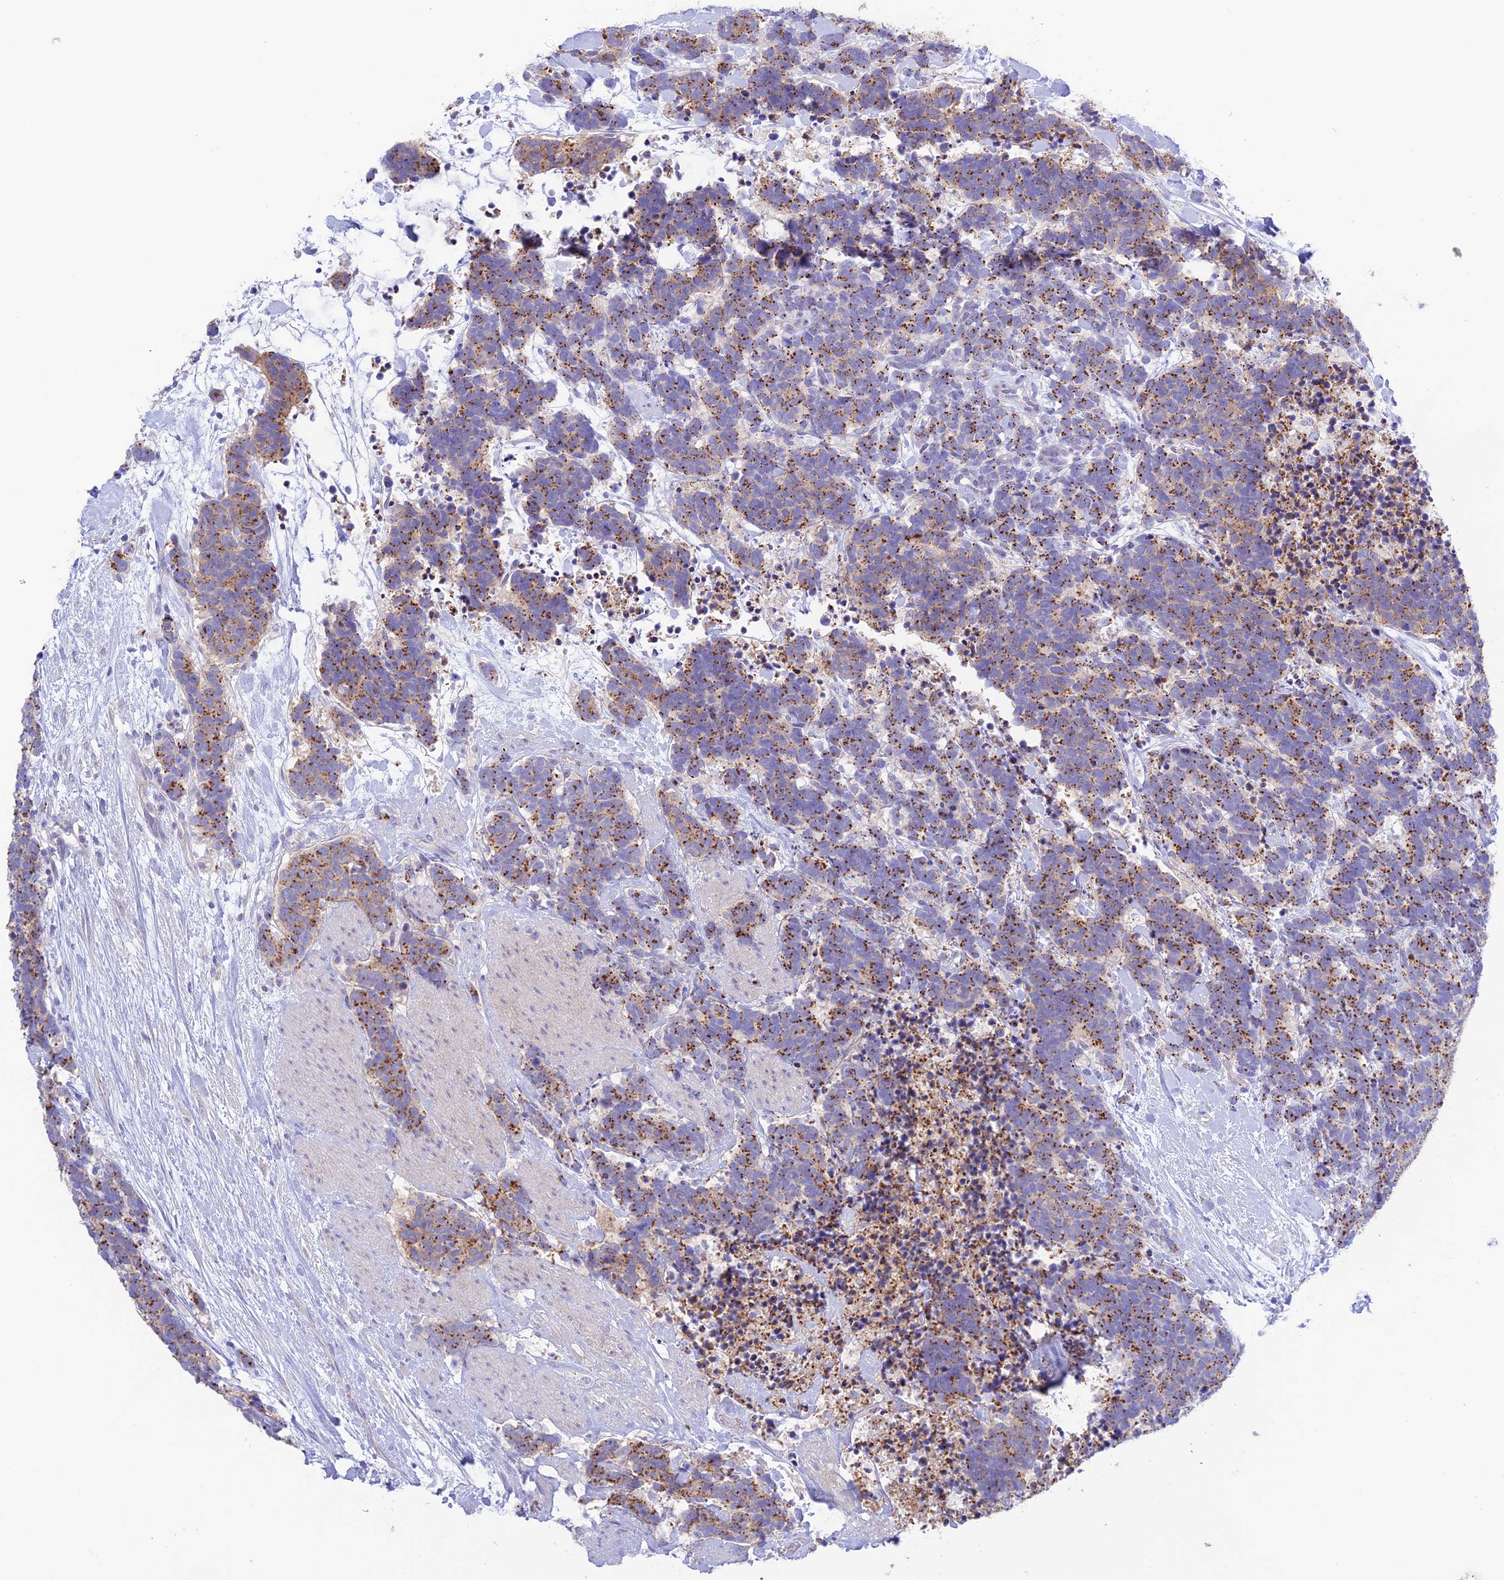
{"staining": {"intensity": "moderate", "quantity": ">75%", "location": "cytoplasmic/membranous"}, "tissue": "carcinoid", "cell_type": "Tumor cells", "image_type": "cancer", "snomed": [{"axis": "morphology", "description": "Carcinoma, NOS"}, {"axis": "morphology", "description": "Carcinoid, malignant, NOS"}, {"axis": "topography", "description": "Prostate"}], "caption": "There is medium levels of moderate cytoplasmic/membranous expression in tumor cells of carcinoma, as demonstrated by immunohistochemical staining (brown color).", "gene": "CHSY3", "patient": {"sex": "male", "age": 57}}